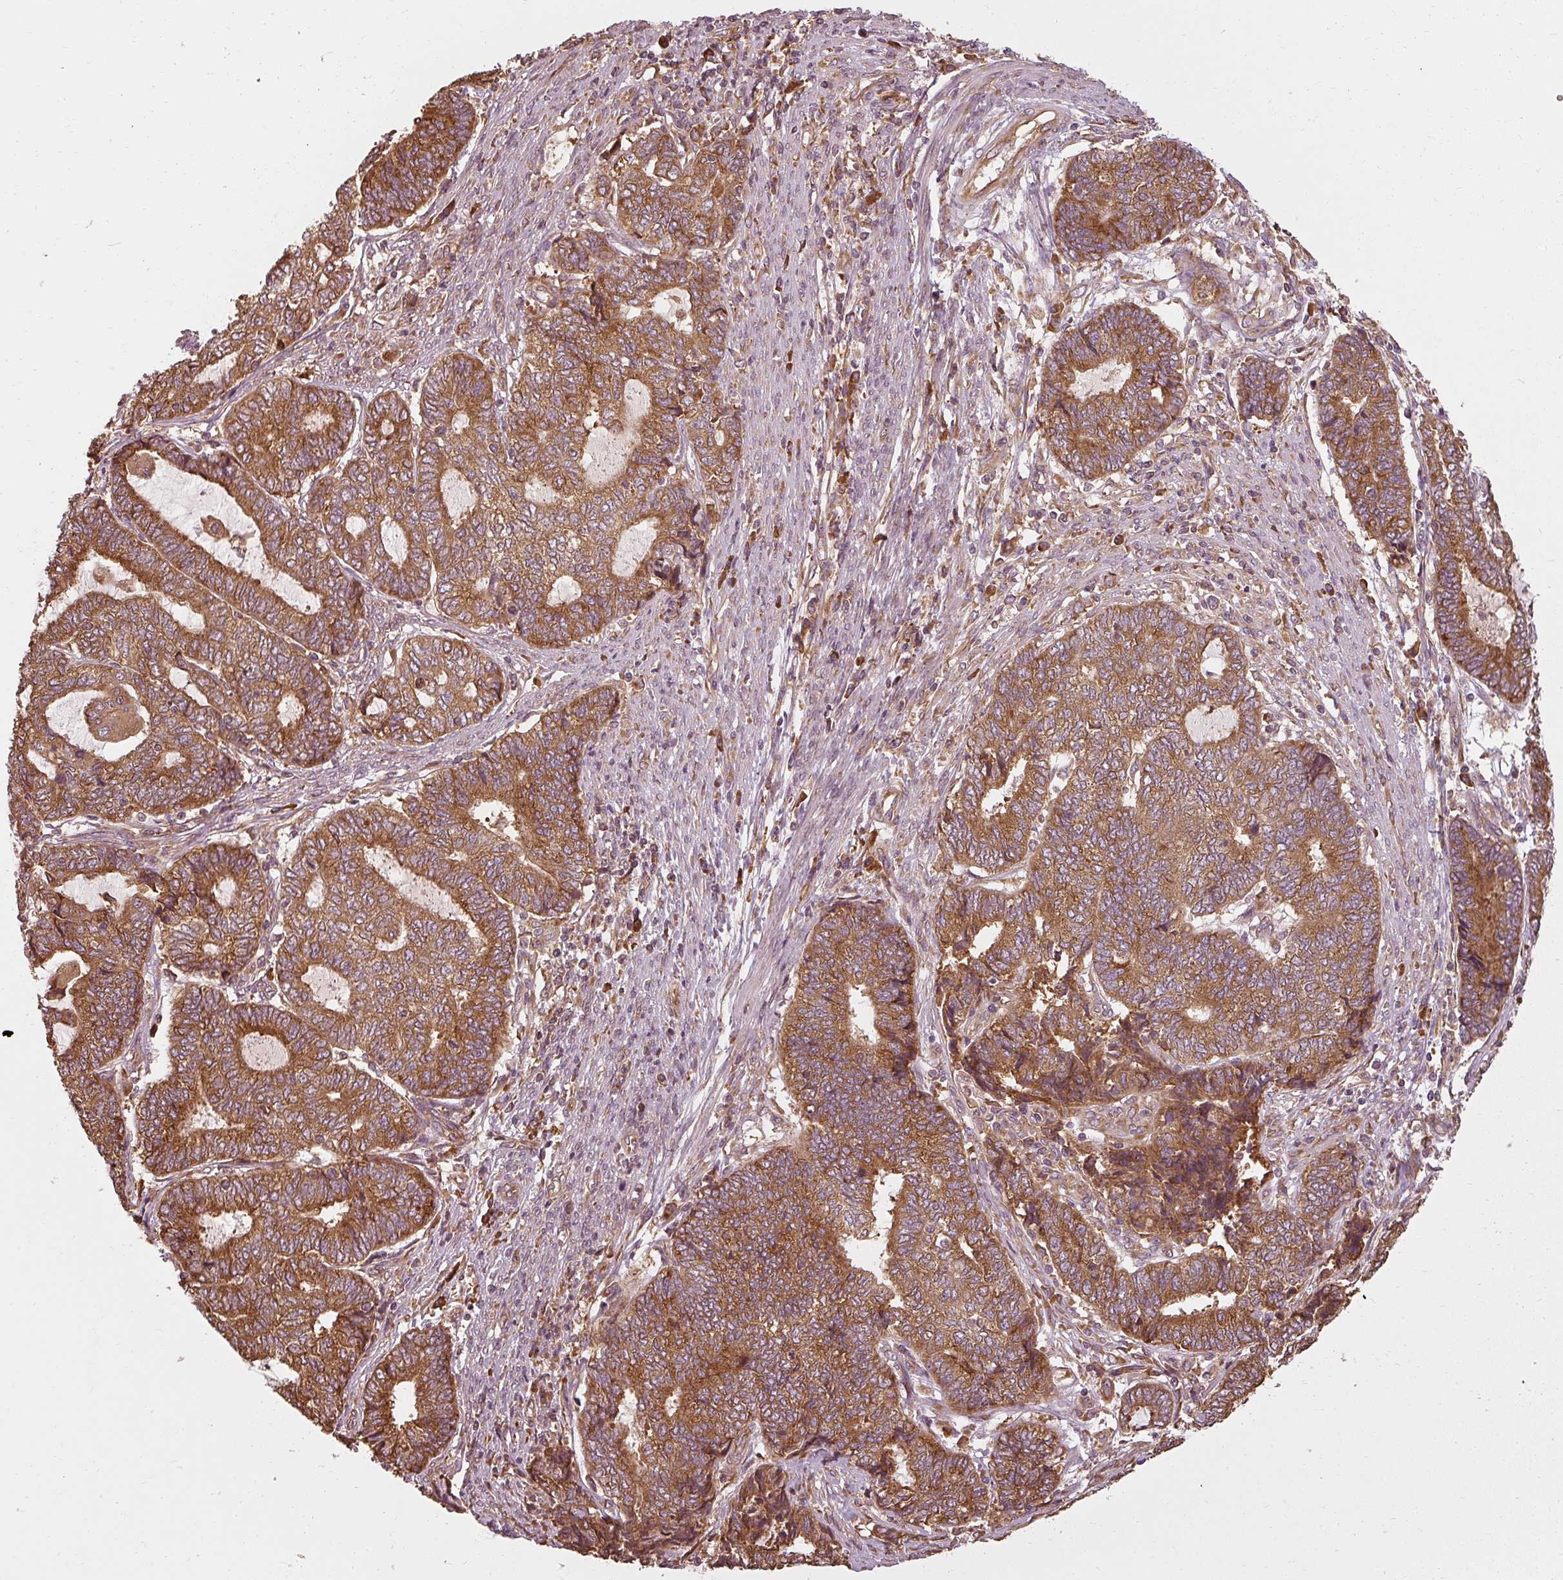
{"staining": {"intensity": "strong", "quantity": ">75%", "location": "cytoplasmic/membranous"}, "tissue": "endometrial cancer", "cell_type": "Tumor cells", "image_type": "cancer", "snomed": [{"axis": "morphology", "description": "Adenocarcinoma, NOS"}, {"axis": "topography", "description": "Uterus"}, {"axis": "topography", "description": "Endometrium"}], "caption": "Immunohistochemistry micrograph of endometrial cancer stained for a protein (brown), which reveals high levels of strong cytoplasmic/membranous positivity in approximately >75% of tumor cells.", "gene": "RPL24", "patient": {"sex": "female", "age": 70}}